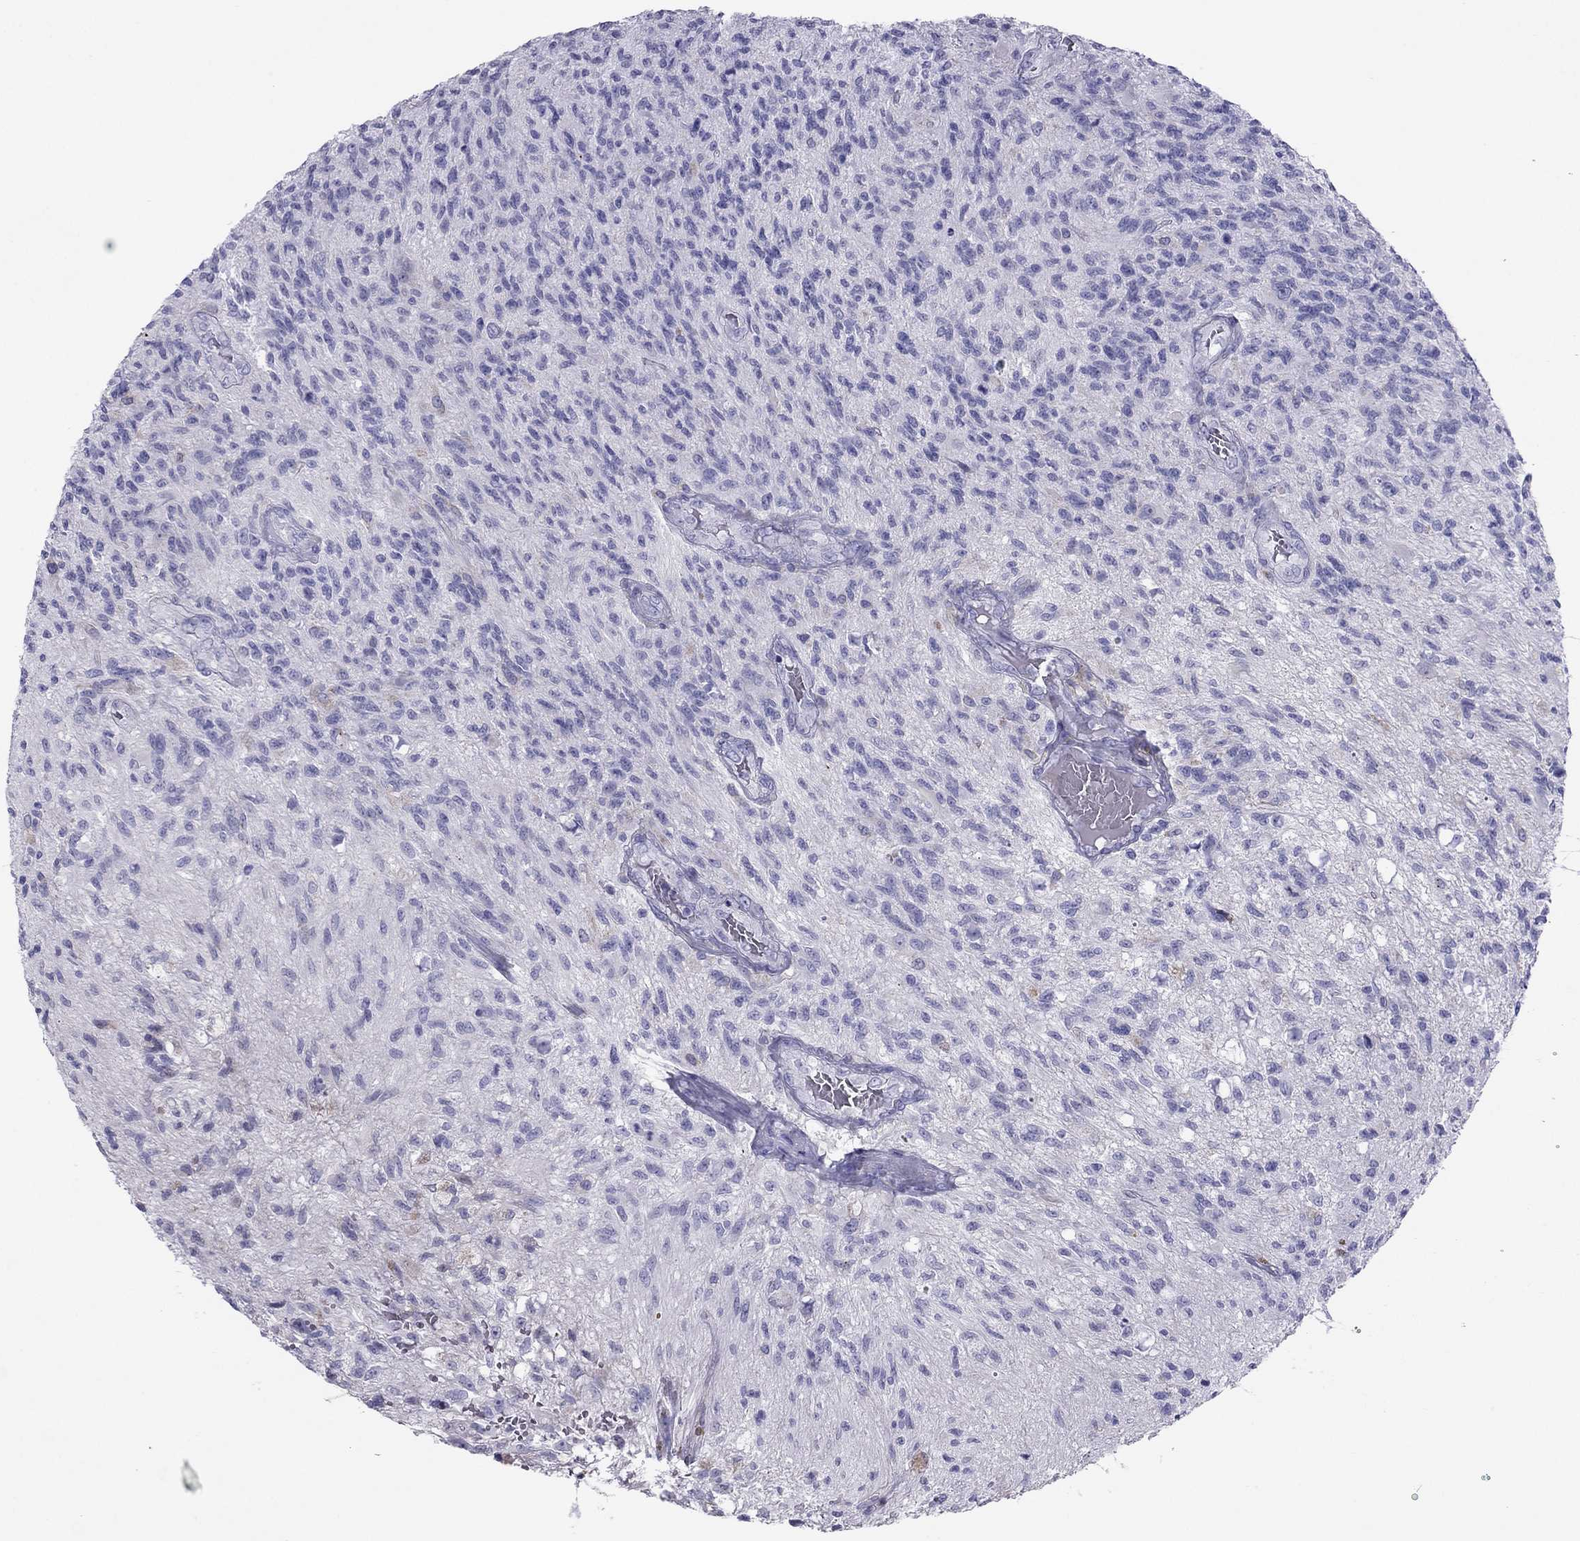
{"staining": {"intensity": "negative", "quantity": "none", "location": "none"}, "tissue": "glioma", "cell_type": "Tumor cells", "image_type": "cancer", "snomed": [{"axis": "morphology", "description": "Glioma, malignant, High grade"}, {"axis": "topography", "description": "Brain"}], "caption": "This is an immunohistochemistry (IHC) micrograph of human glioma. There is no staining in tumor cells.", "gene": "MAEL", "patient": {"sex": "male", "age": 56}}